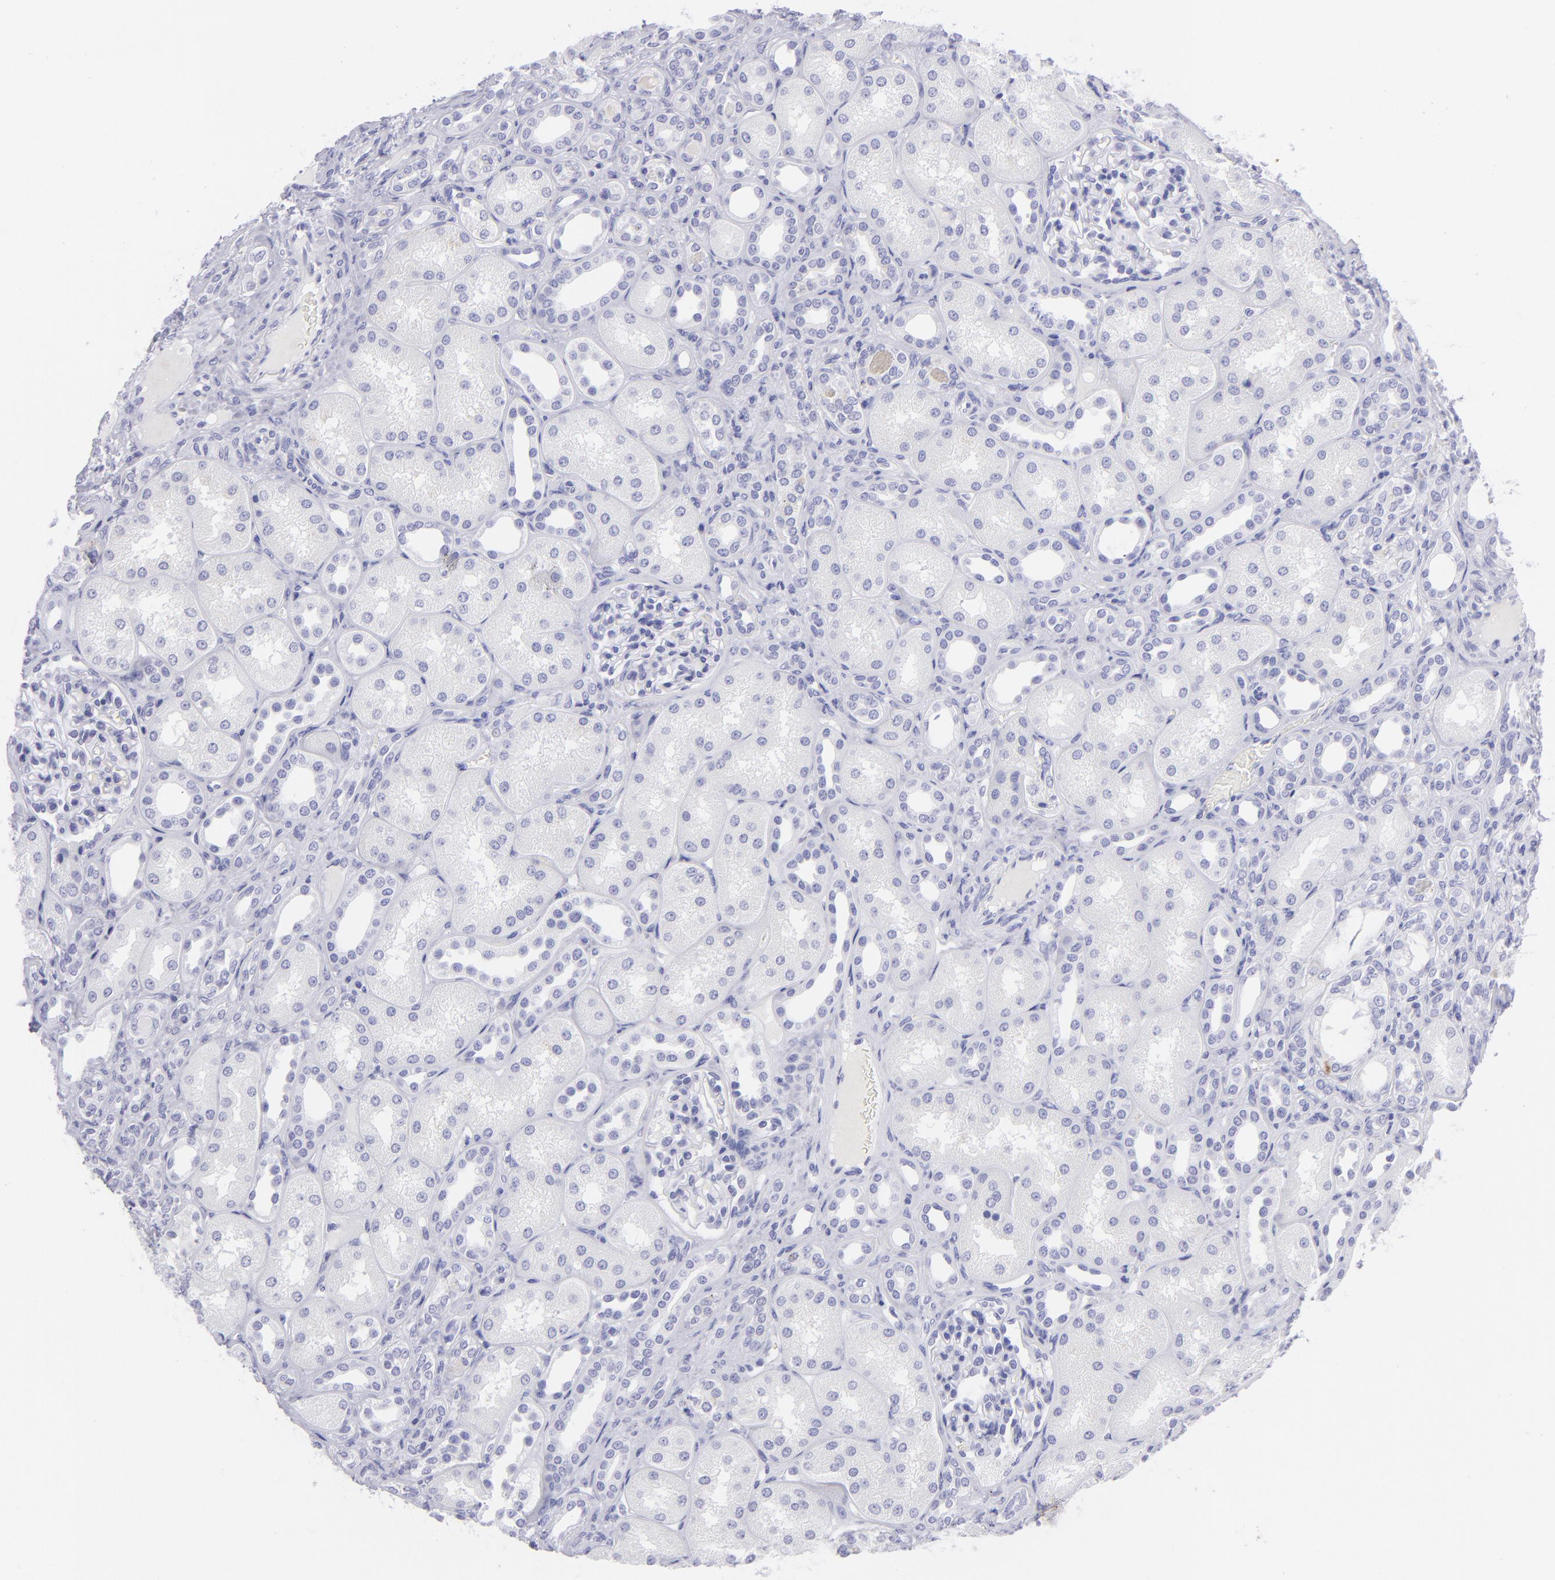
{"staining": {"intensity": "negative", "quantity": "none", "location": "none"}, "tissue": "kidney", "cell_type": "Cells in glomeruli", "image_type": "normal", "snomed": [{"axis": "morphology", "description": "Normal tissue, NOS"}, {"axis": "topography", "description": "Kidney"}], "caption": "Protein analysis of unremarkable kidney demonstrates no significant positivity in cells in glomeruli.", "gene": "SLC1A2", "patient": {"sex": "male", "age": 7}}